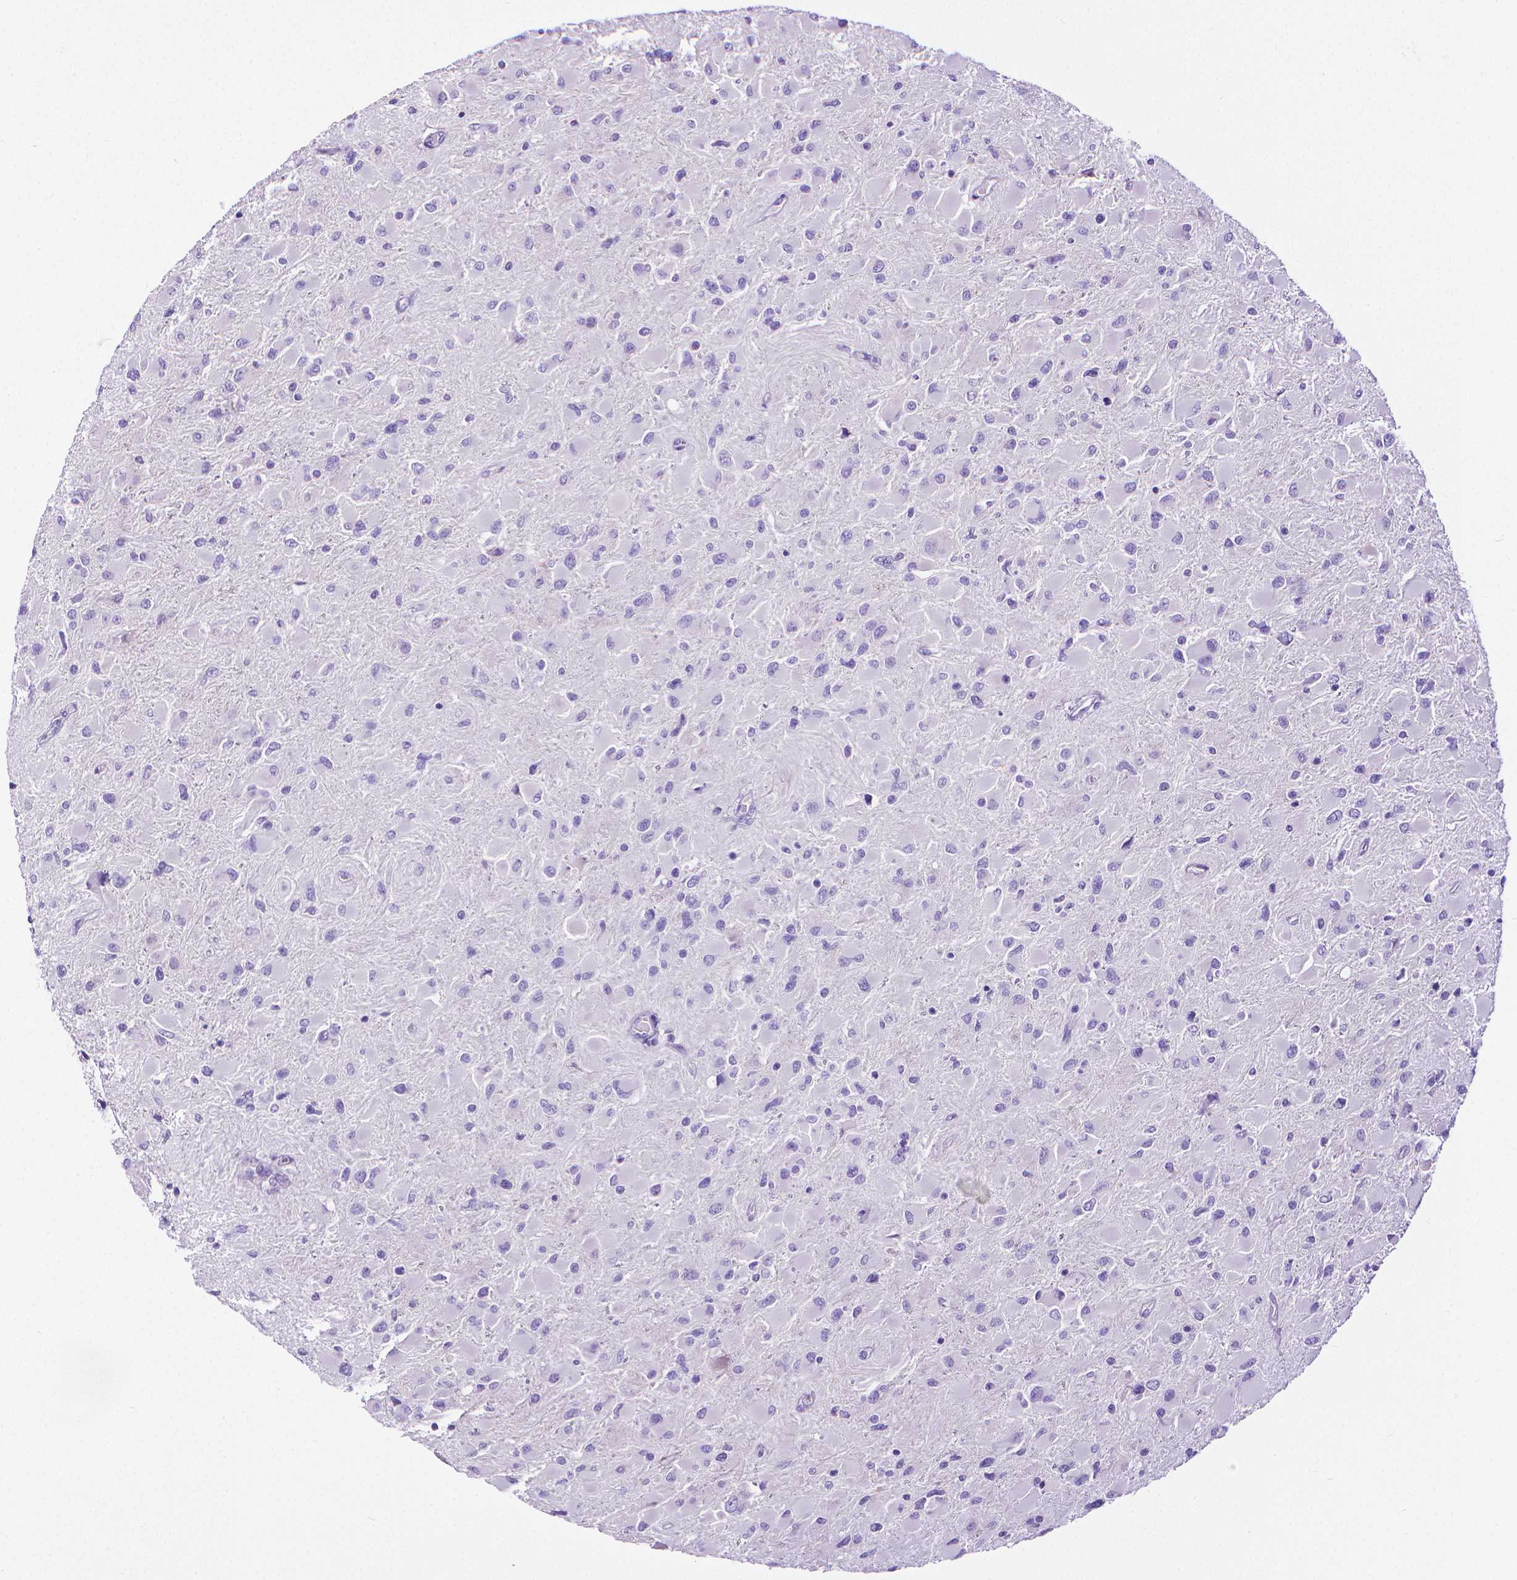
{"staining": {"intensity": "negative", "quantity": "none", "location": "none"}, "tissue": "glioma", "cell_type": "Tumor cells", "image_type": "cancer", "snomed": [{"axis": "morphology", "description": "Glioma, malignant, High grade"}, {"axis": "topography", "description": "Cerebral cortex"}], "caption": "The photomicrograph reveals no staining of tumor cells in glioma.", "gene": "MMP9", "patient": {"sex": "female", "age": 36}}